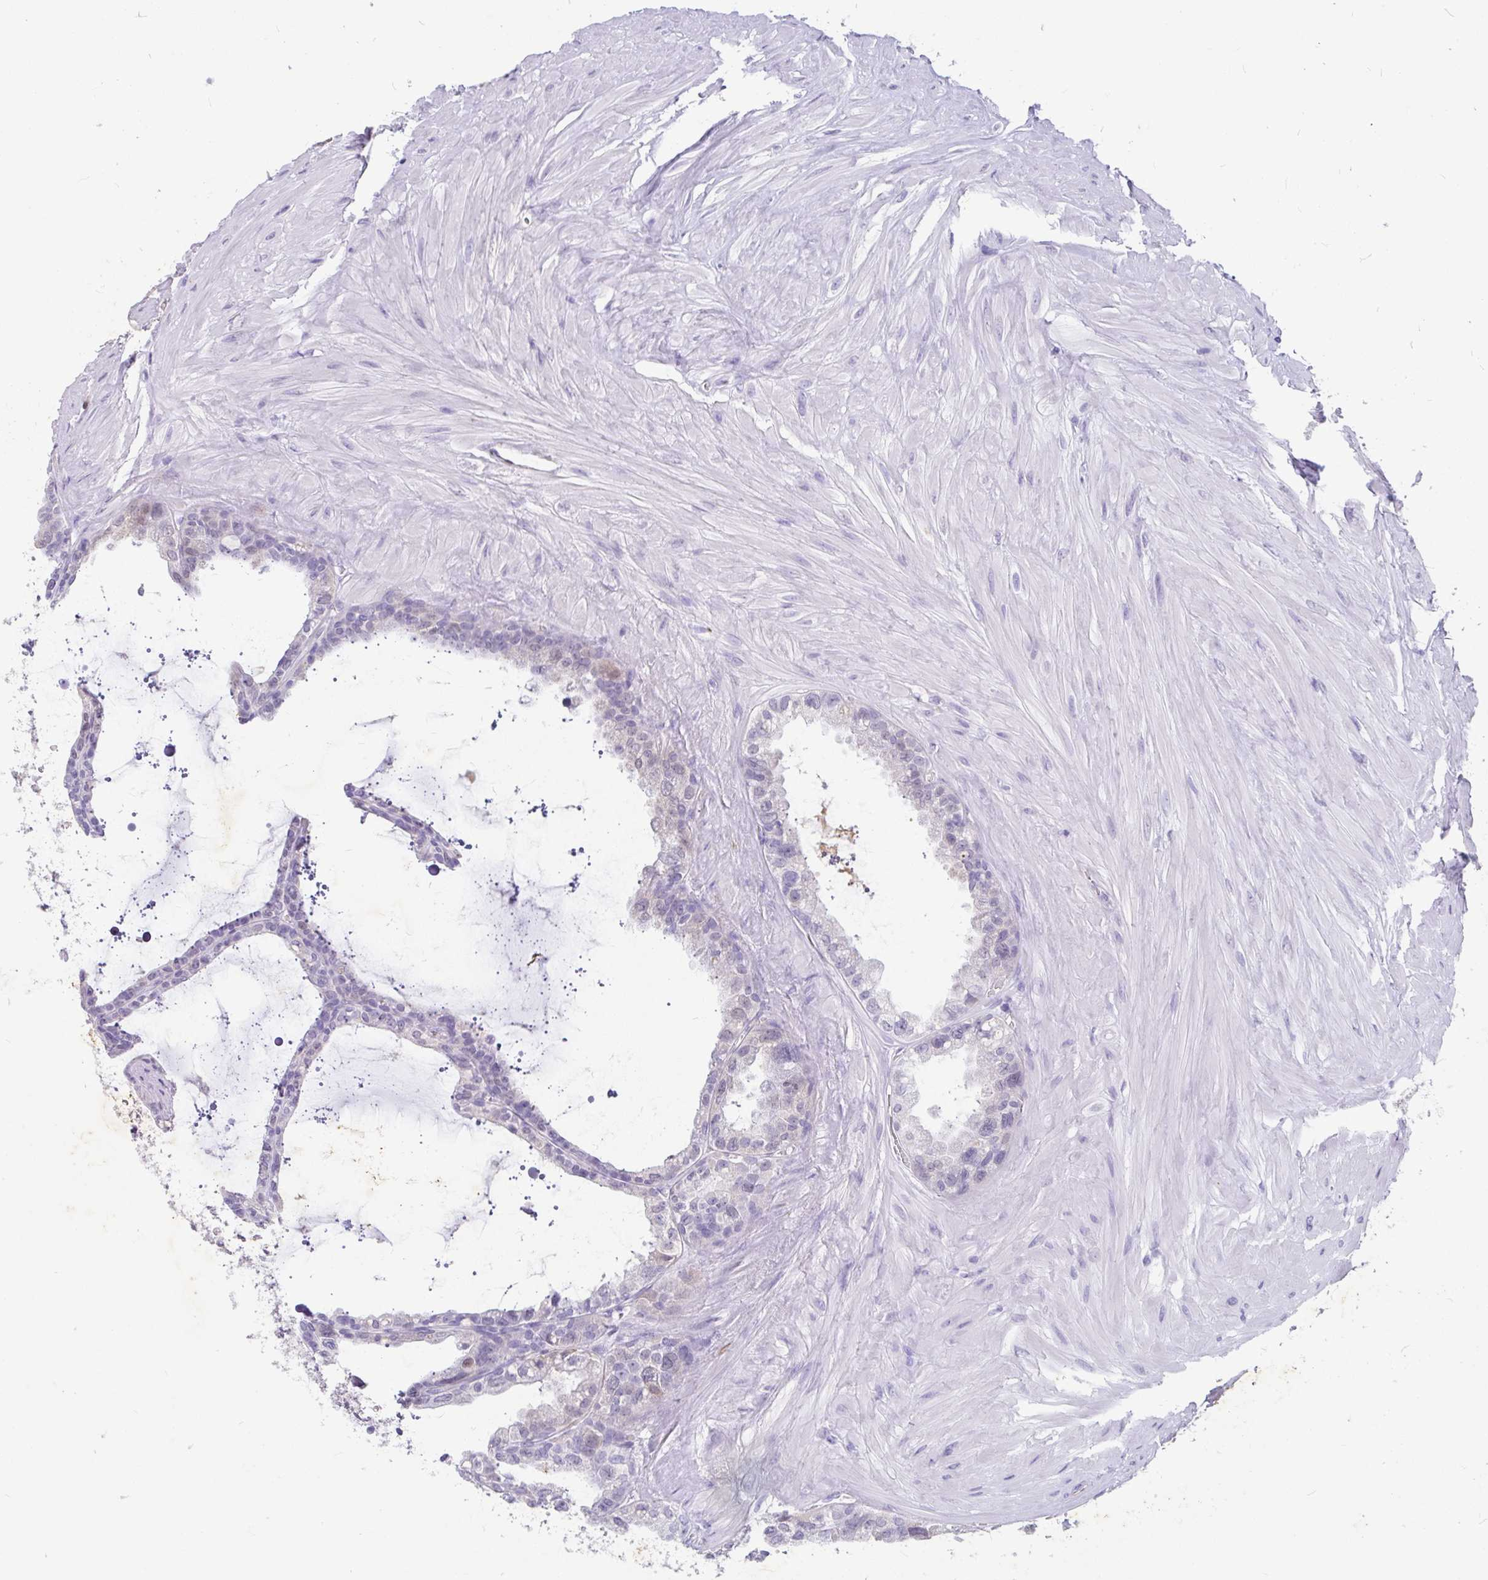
{"staining": {"intensity": "negative", "quantity": "none", "location": "none"}, "tissue": "seminal vesicle", "cell_type": "Glandular cells", "image_type": "normal", "snomed": [{"axis": "morphology", "description": "Normal tissue, NOS"}, {"axis": "topography", "description": "Seminal veicle"}, {"axis": "topography", "description": "Peripheral nerve tissue"}], "caption": "Immunohistochemical staining of benign seminal vesicle displays no significant expression in glandular cells.", "gene": "EML5", "patient": {"sex": "male", "age": 76}}